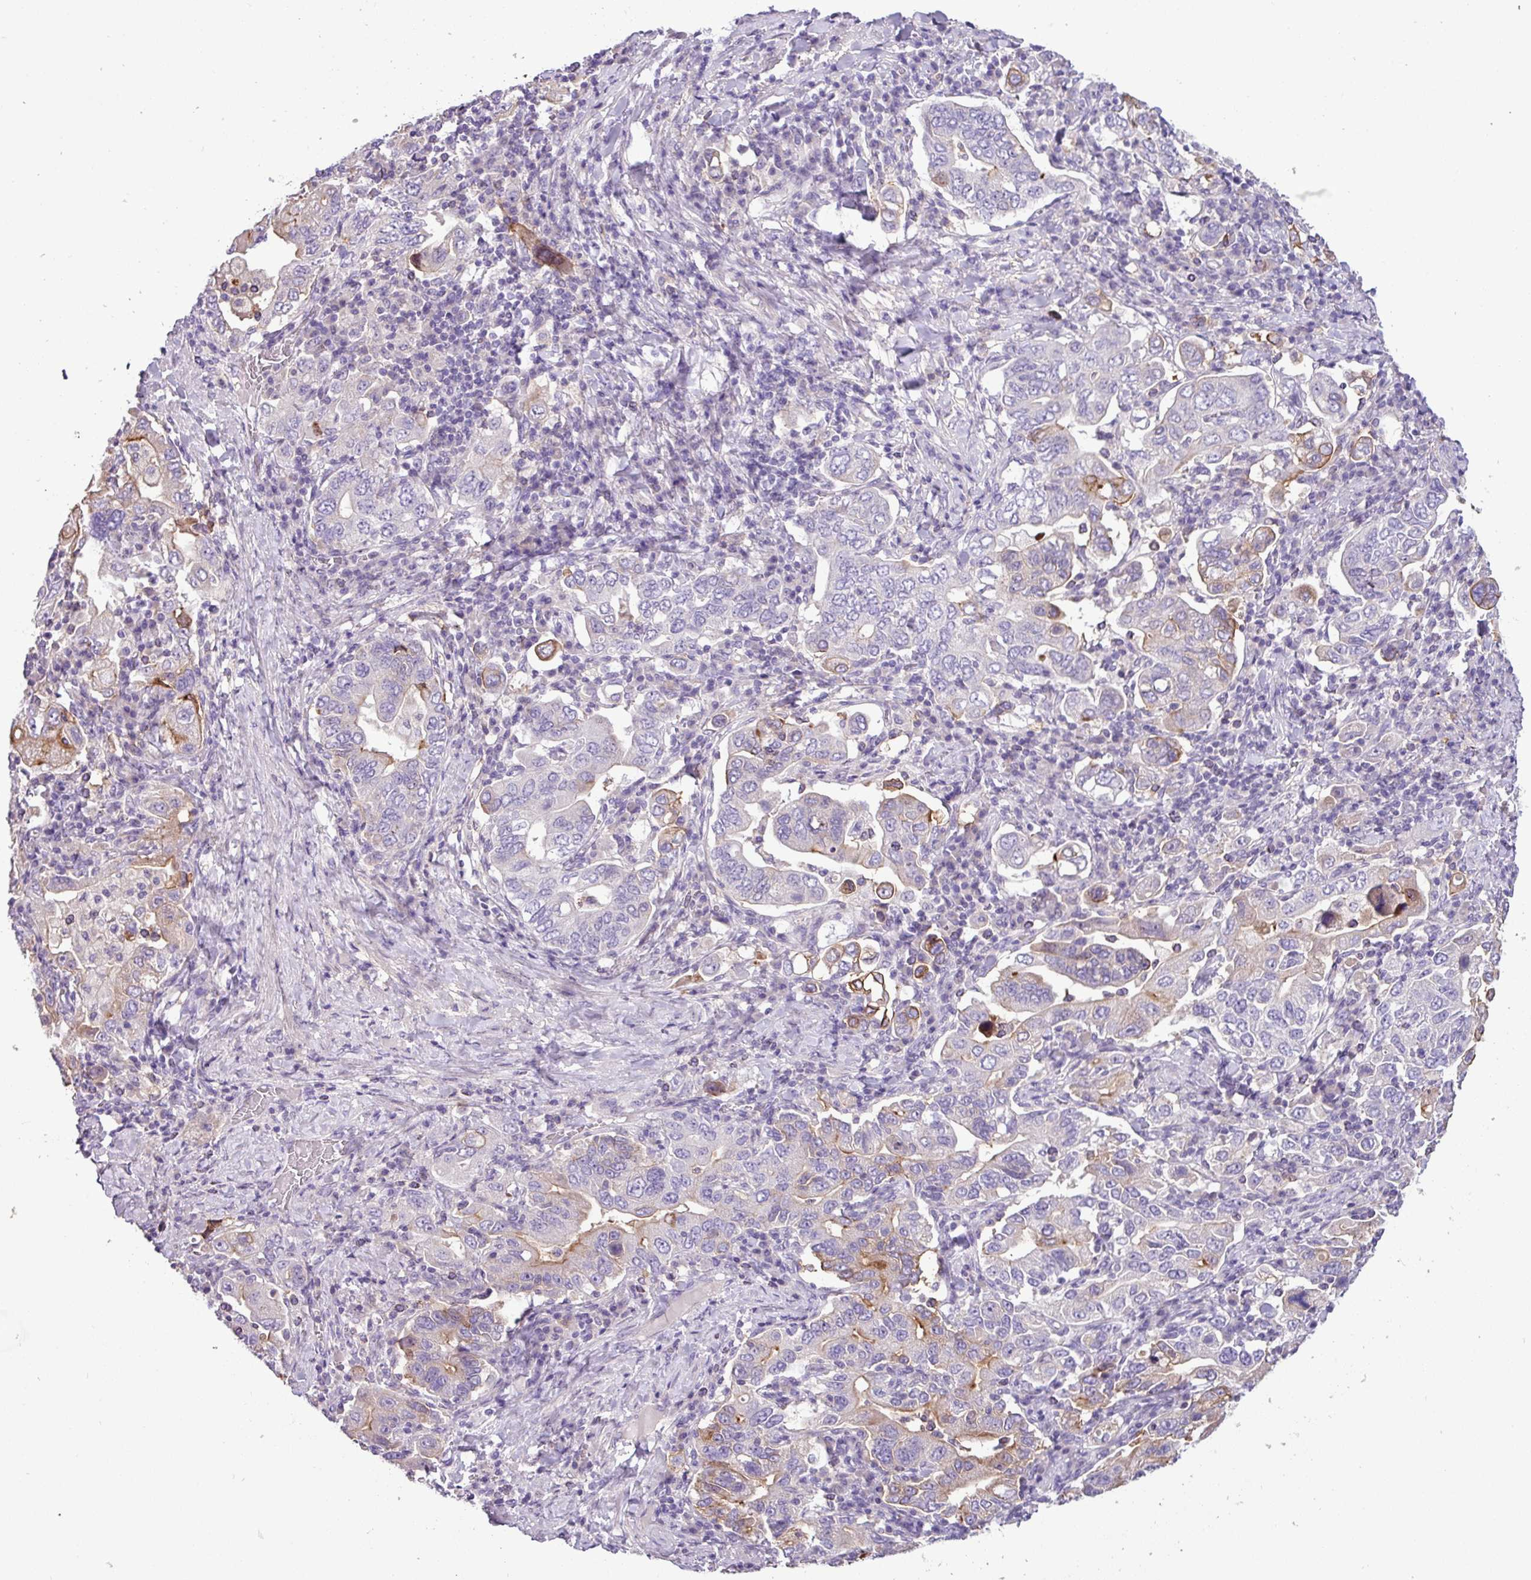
{"staining": {"intensity": "moderate", "quantity": "<25%", "location": "cytoplasmic/membranous"}, "tissue": "stomach cancer", "cell_type": "Tumor cells", "image_type": "cancer", "snomed": [{"axis": "morphology", "description": "Adenocarcinoma, NOS"}, {"axis": "topography", "description": "Stomach, upper"}, {"axis": "topography", "description": "Stomach"}], "caption": "Protein staining of stomach adenocarcinoma tissue exhibits moderate cytoplasmic/membranous staining in about <25% of tumor cells.", "gene": "PNLDC1", "patient": {"sex": "male", "age": 62}}